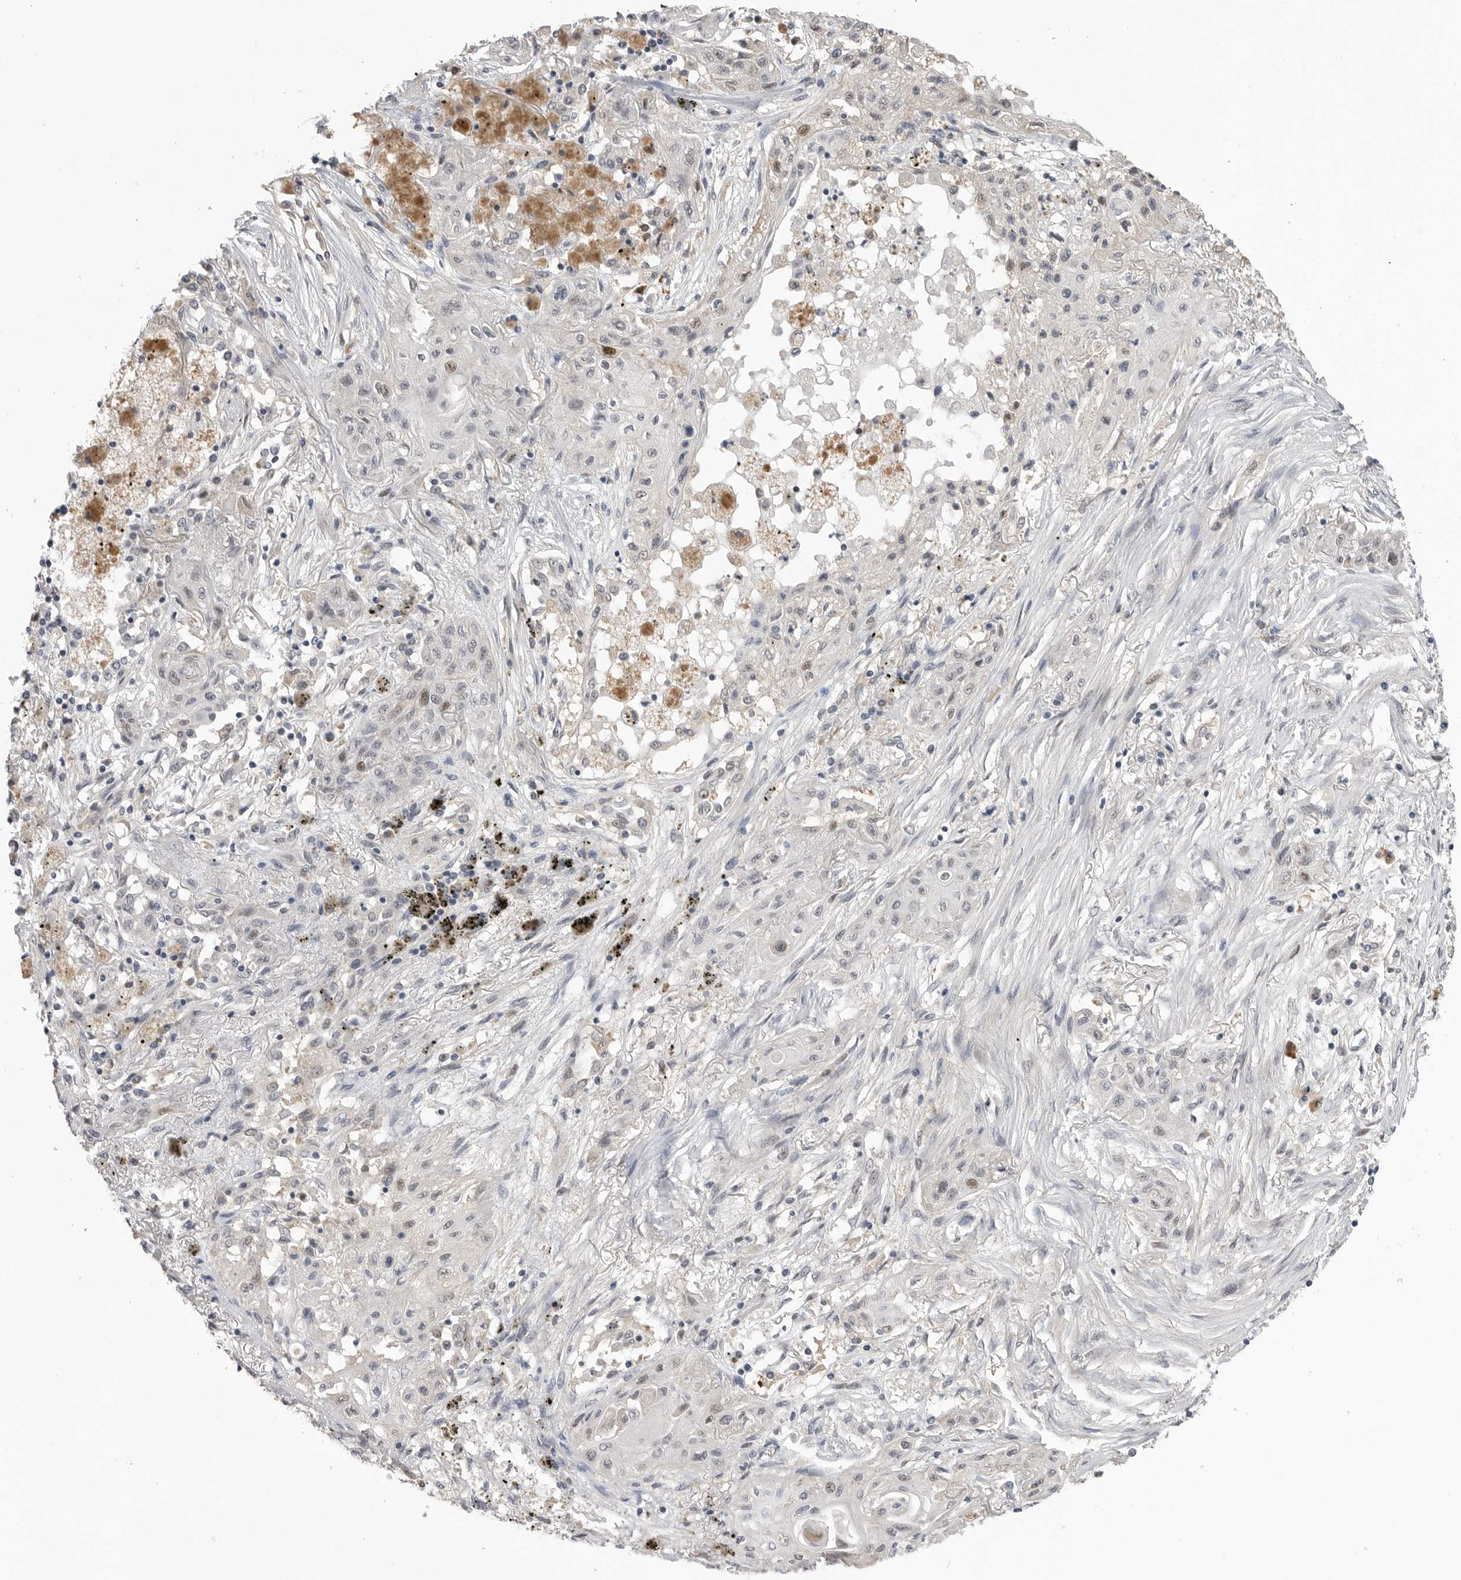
{"staining": {"intensity": "negative", "quantity": "none", "location": "none"}, "tissue": "lung cancer", "cell_type": "Tumor cells", "image_type": "cancer", "snomed": [{"axis": "morphology", "description": "Squamous cell carcinoma, NOS"}, {"axis": "topography", "description": "Lung"}], "caption": "Immunohistochemistry (IHC) photomicrograph of human squamous cell carcinoma (lung) stained for a protein (brown), which exhibits no expression in tumor cells.", "gene": "PLEKHF1", "patient": {"sex": "female", "age": 47}}